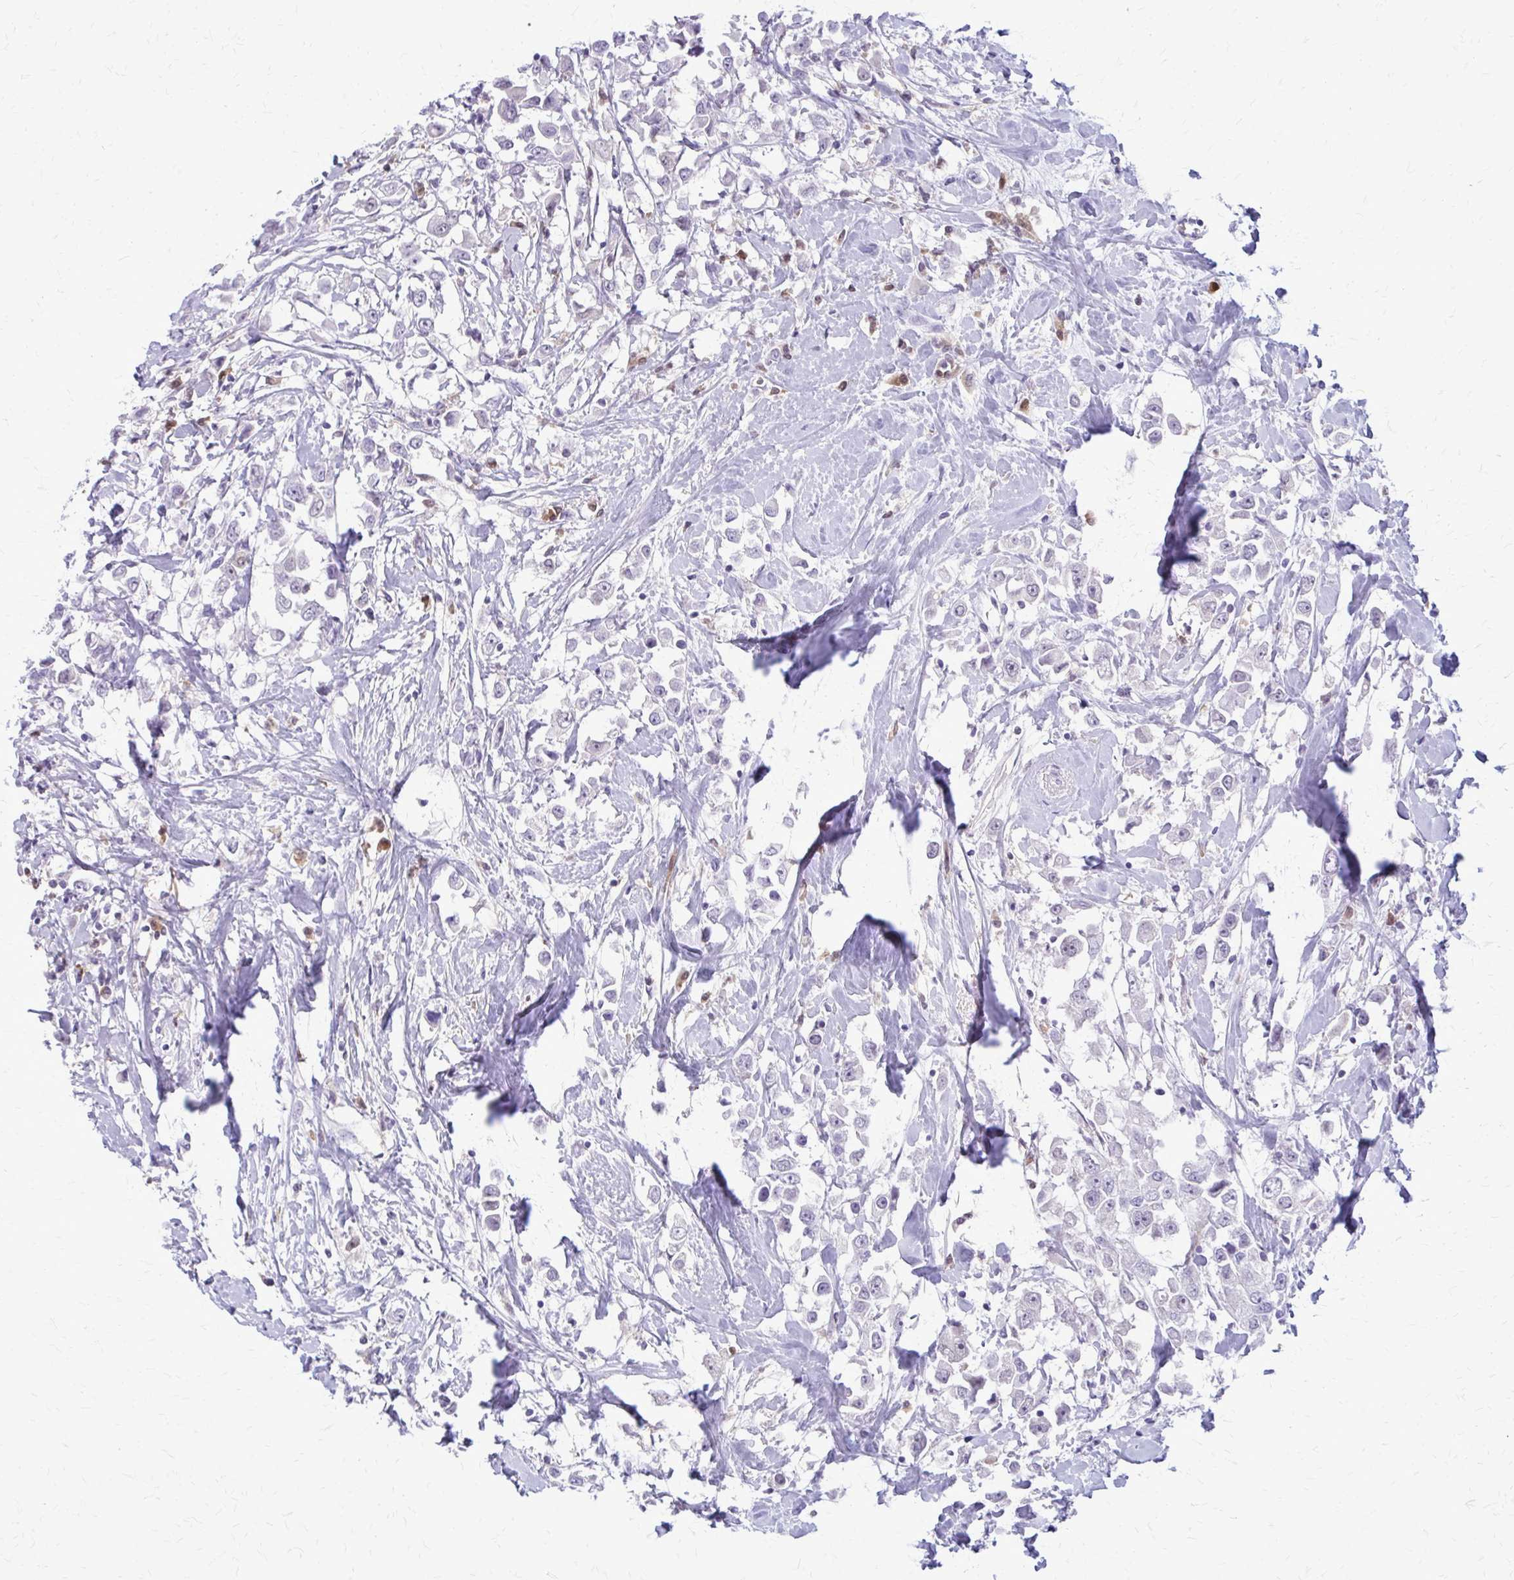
{"staining": {"intensity": "negative", "quantity": "none", "location": "none"}, "tissue": "breast cancer", "cell_type": "Tumor cells", "image_type": "cancer", "snomed": [{"axis": "morphology", "description": "Duct carcinoma"}, {"axis": "topography", "description": "Breast"}], "caption": "This is an immunohistochemistry image of breast cancer (invasive ductal carcinoma). There is no staining in tumor cells.", "gene": "GLRX", "patient": {"sex": "female", "age": 61}}